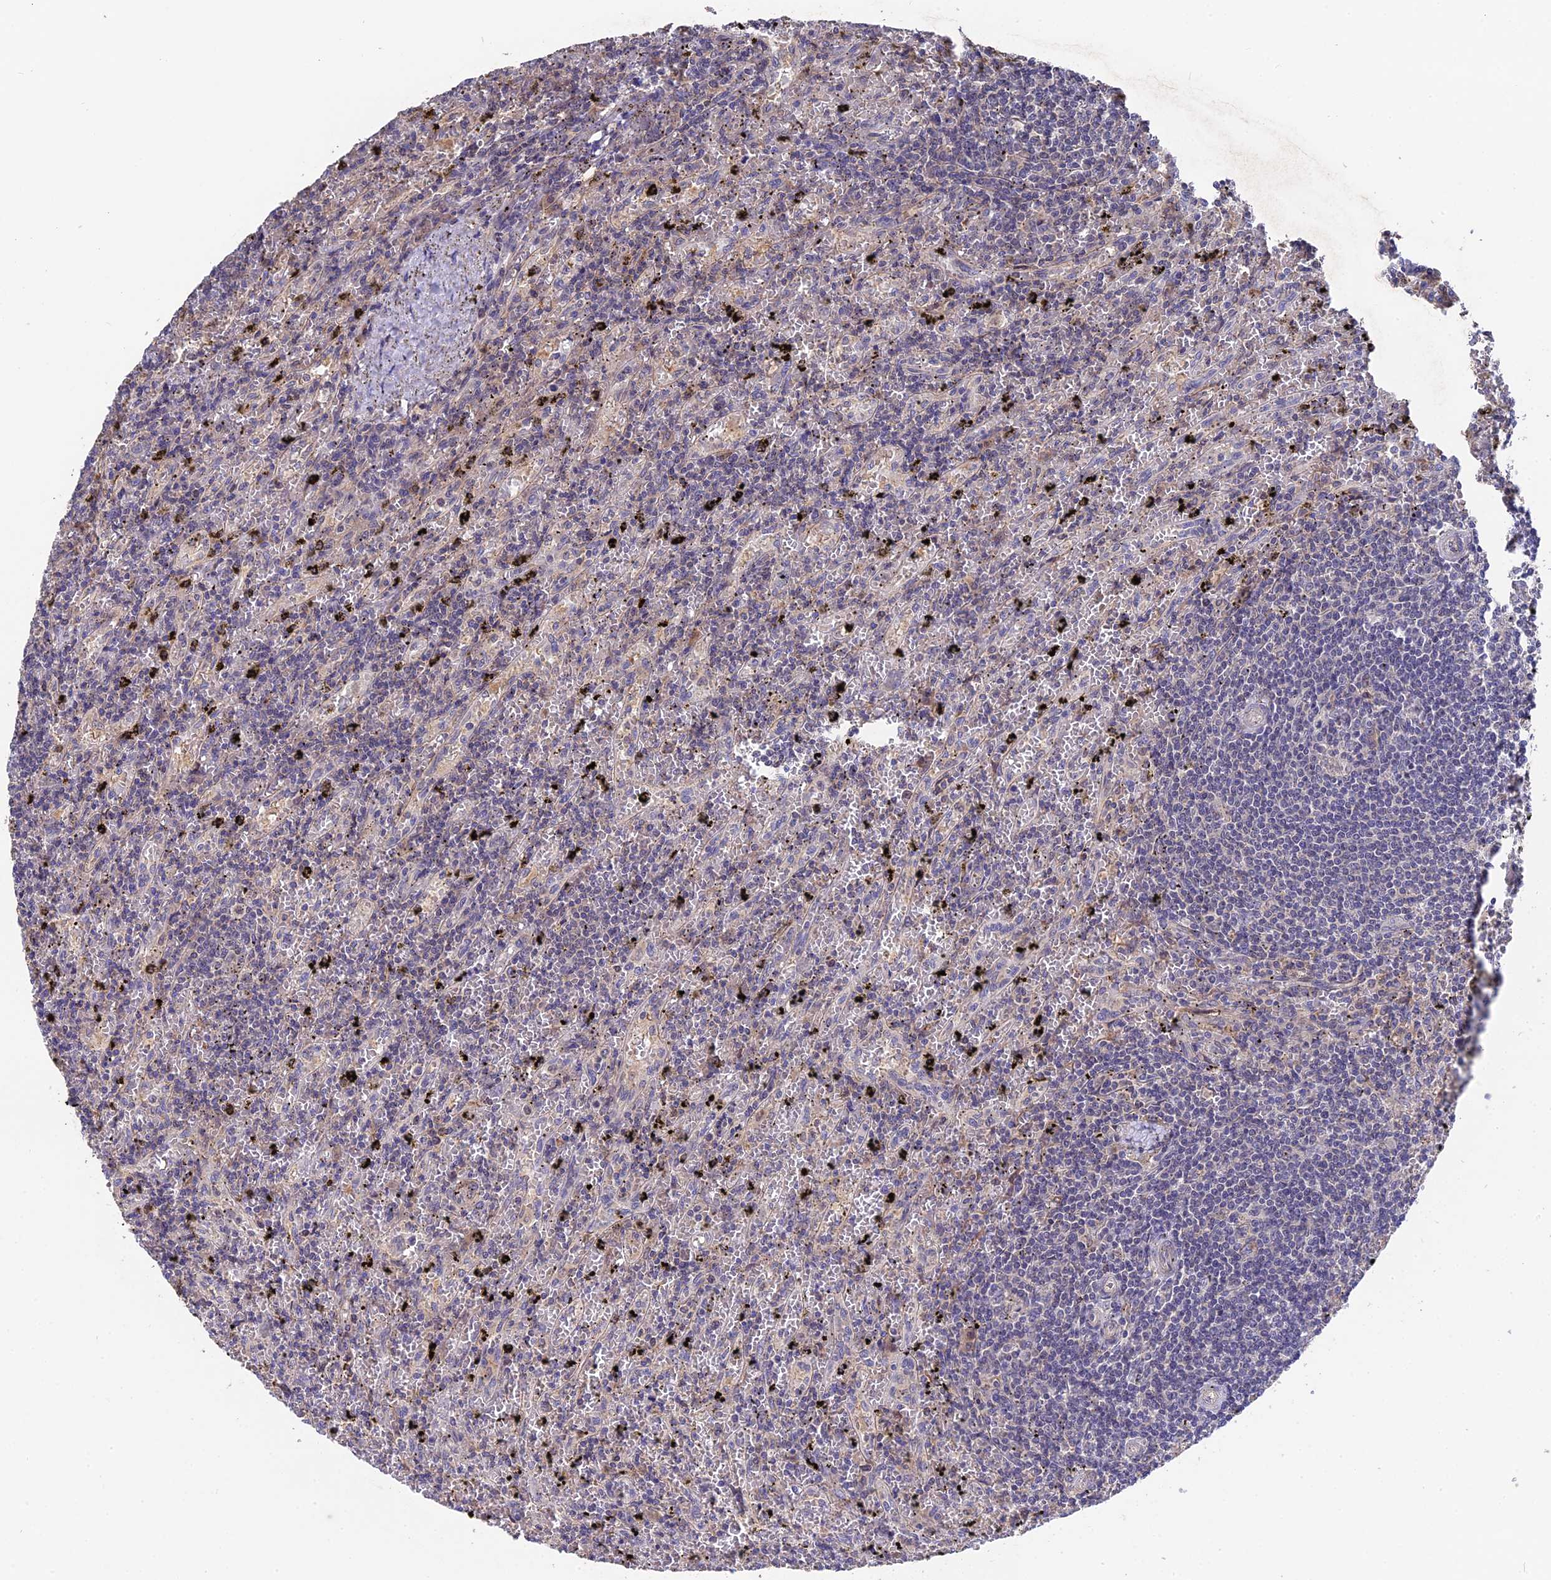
{"staining": {"intensity": "negative", "quantity": "none", "location": "none"}, "tissue": "lymphoma", "cell_type": "Tumor cells", "image_type": "cancer", "snomed": [{"axis": "morphology", "description": "Malignant lymphoma, non-Hodgkin's type, Low grade"}, {"axis": "topography", "description": "Spleen"}], "caption": "This is an IHC photomicrograph of human lymphoma. There is no expression in tumor cells.", "gene": "ZCCHC2", "patient": {"sex": "male", "age": 76}}